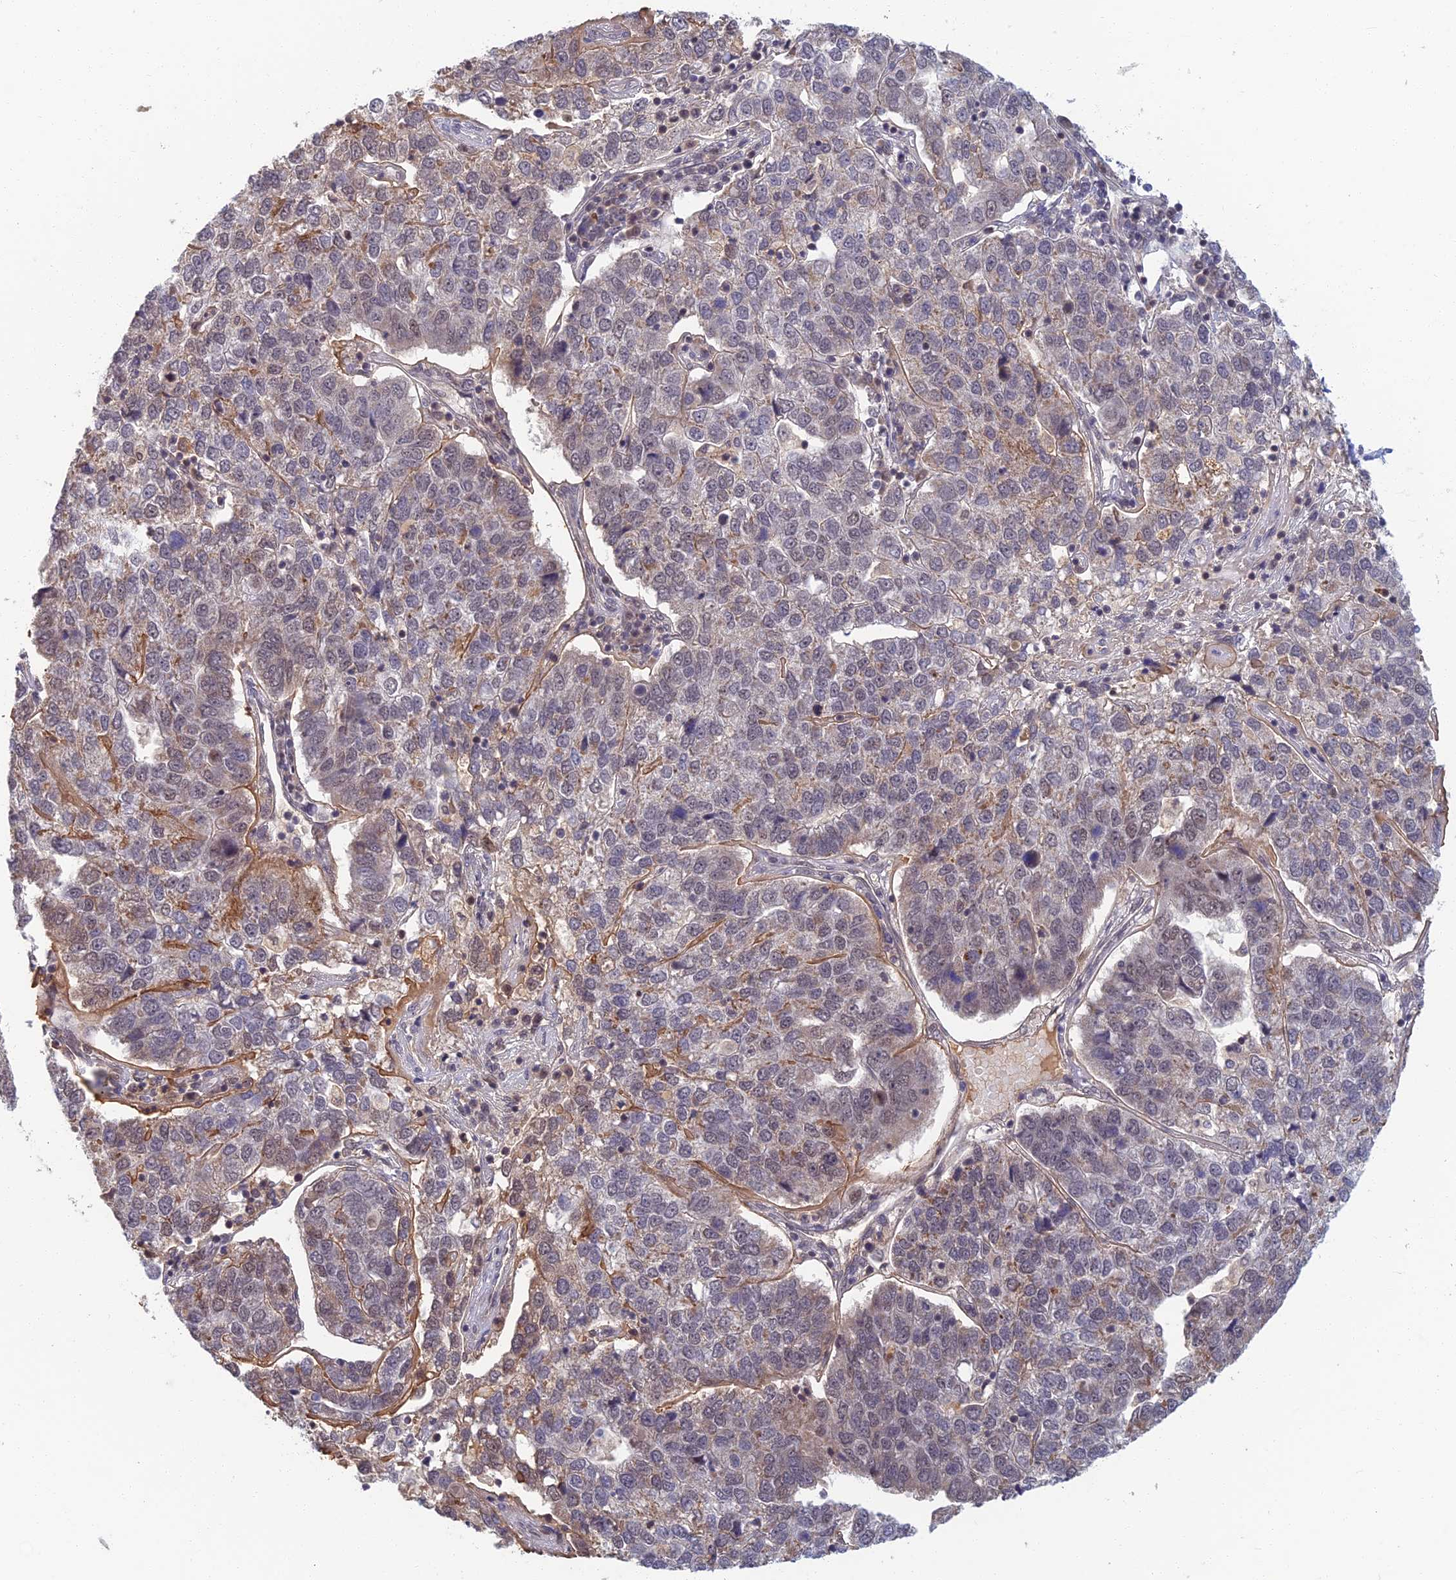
{"staining": {"intensity": "moderate", "quantity": "<25%", "location": "nuclear"}, "tissue": "pancreatic cancer", "cell_type": "Tumor cells", "image_type": "cancer", "snomed": [{"axis": "morphology", "description": "Adenocarcinoma, NOS"}, {"axis": "topography", "description": "Pancreas"}], "caption": "Protein expression analysis of human adenocarcinoma (pancreatic) reveals moderate nuclear positivity in about <25% of tumor cells.", "gene": "TCEA2", "patient": {"sex": "female", "age": 61}}